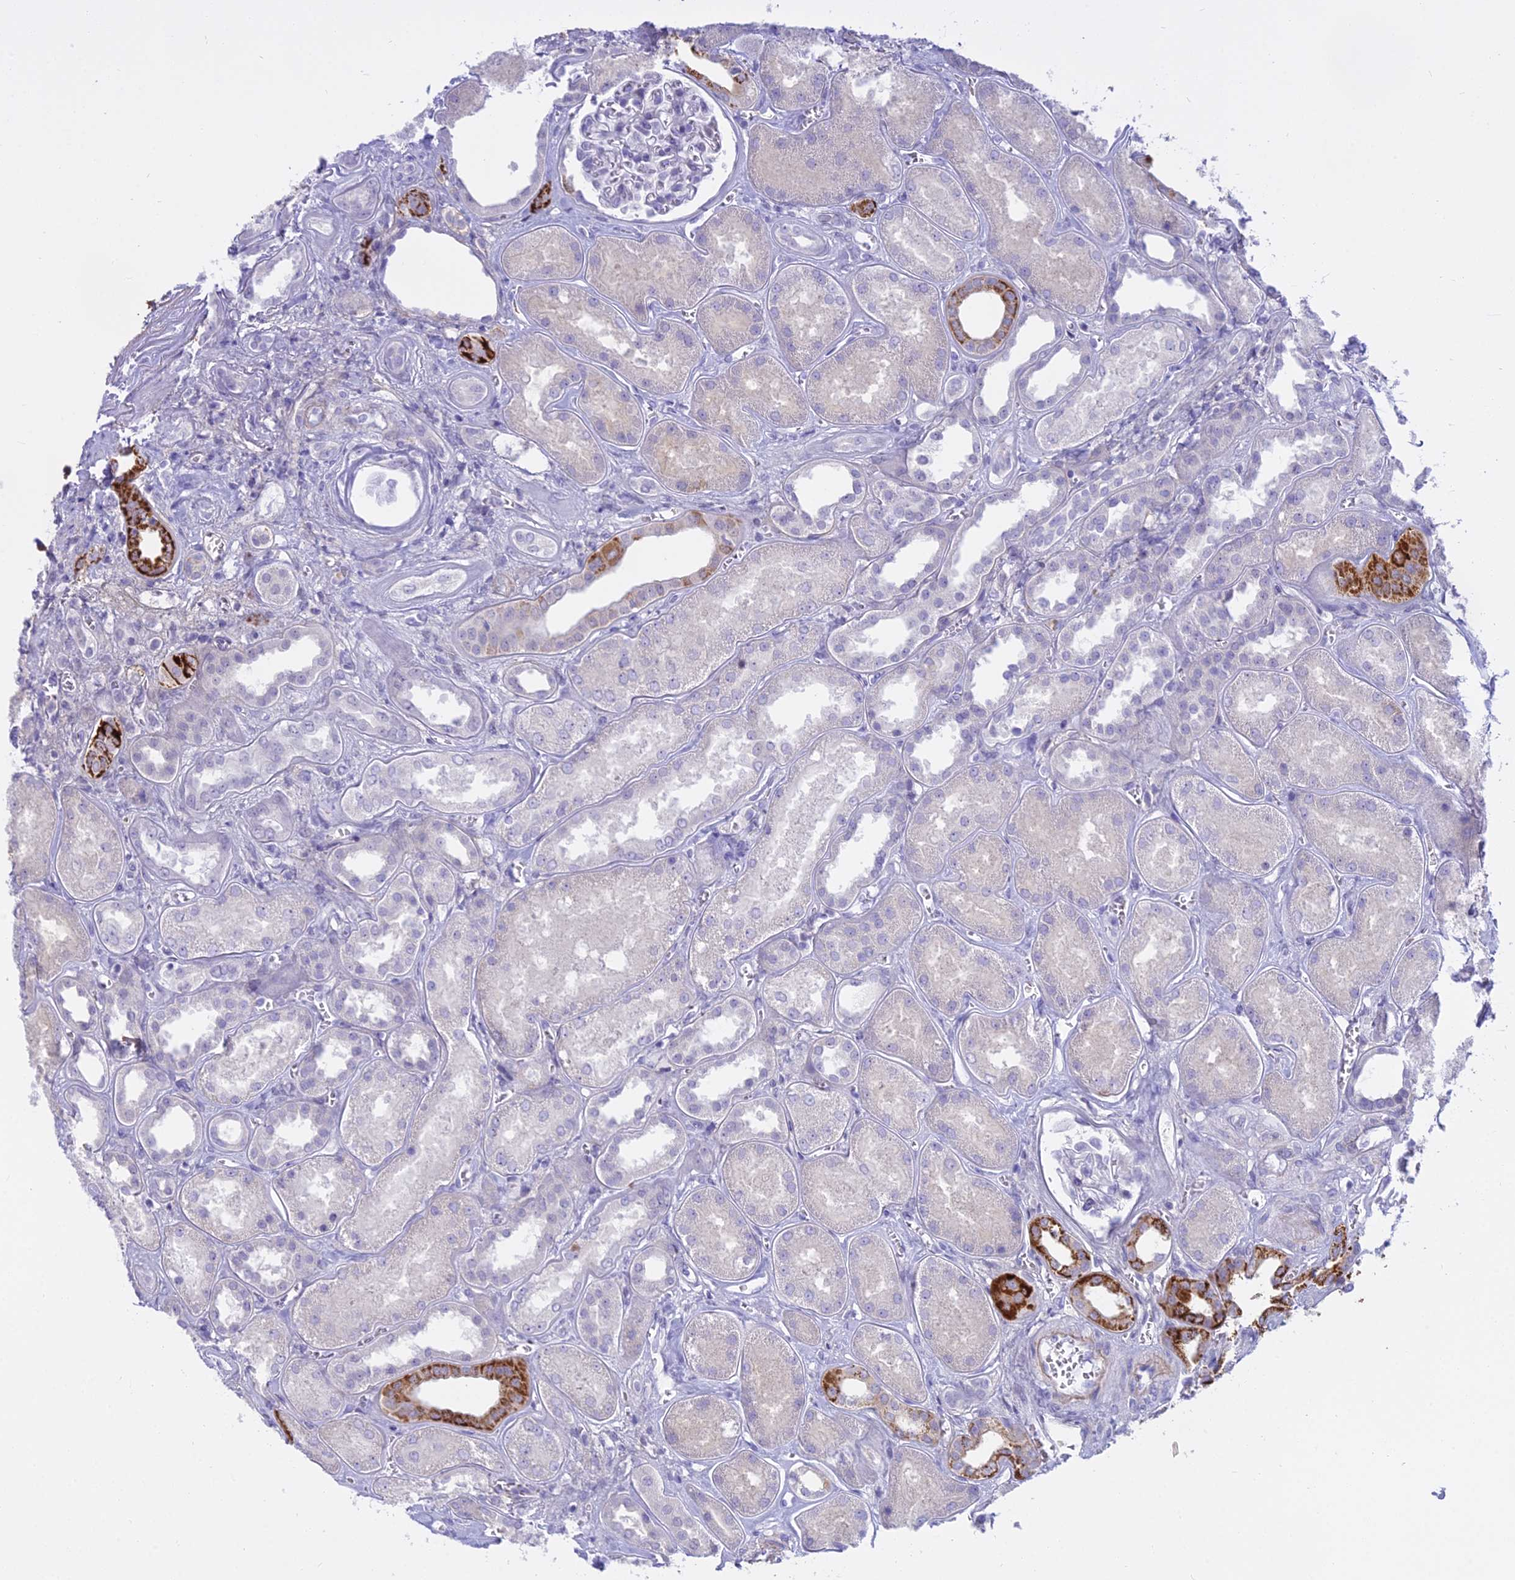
{"staining": {"intensity": "negative", "quantity": "none", "location": "none"}, "tissue": "kidney", "cell_type": "Cells in glomeruli", "image_type": "normal", "snomed": [{"axis": "morphology", "description": "Normal tissue, NOS"}, {"axis": "morphology", "description": "Adenocarcinoma, NOS"}, {"axis": "topography", "description": "Kidney"}], "caption": "Photomicrograph shows no significant protein expression in cells in glomeruli of normal kidney. (IHC, brightfield microscopy, high magnification).", "gene": "OSTN", "patient": {"sex": "female", "age": 68}}